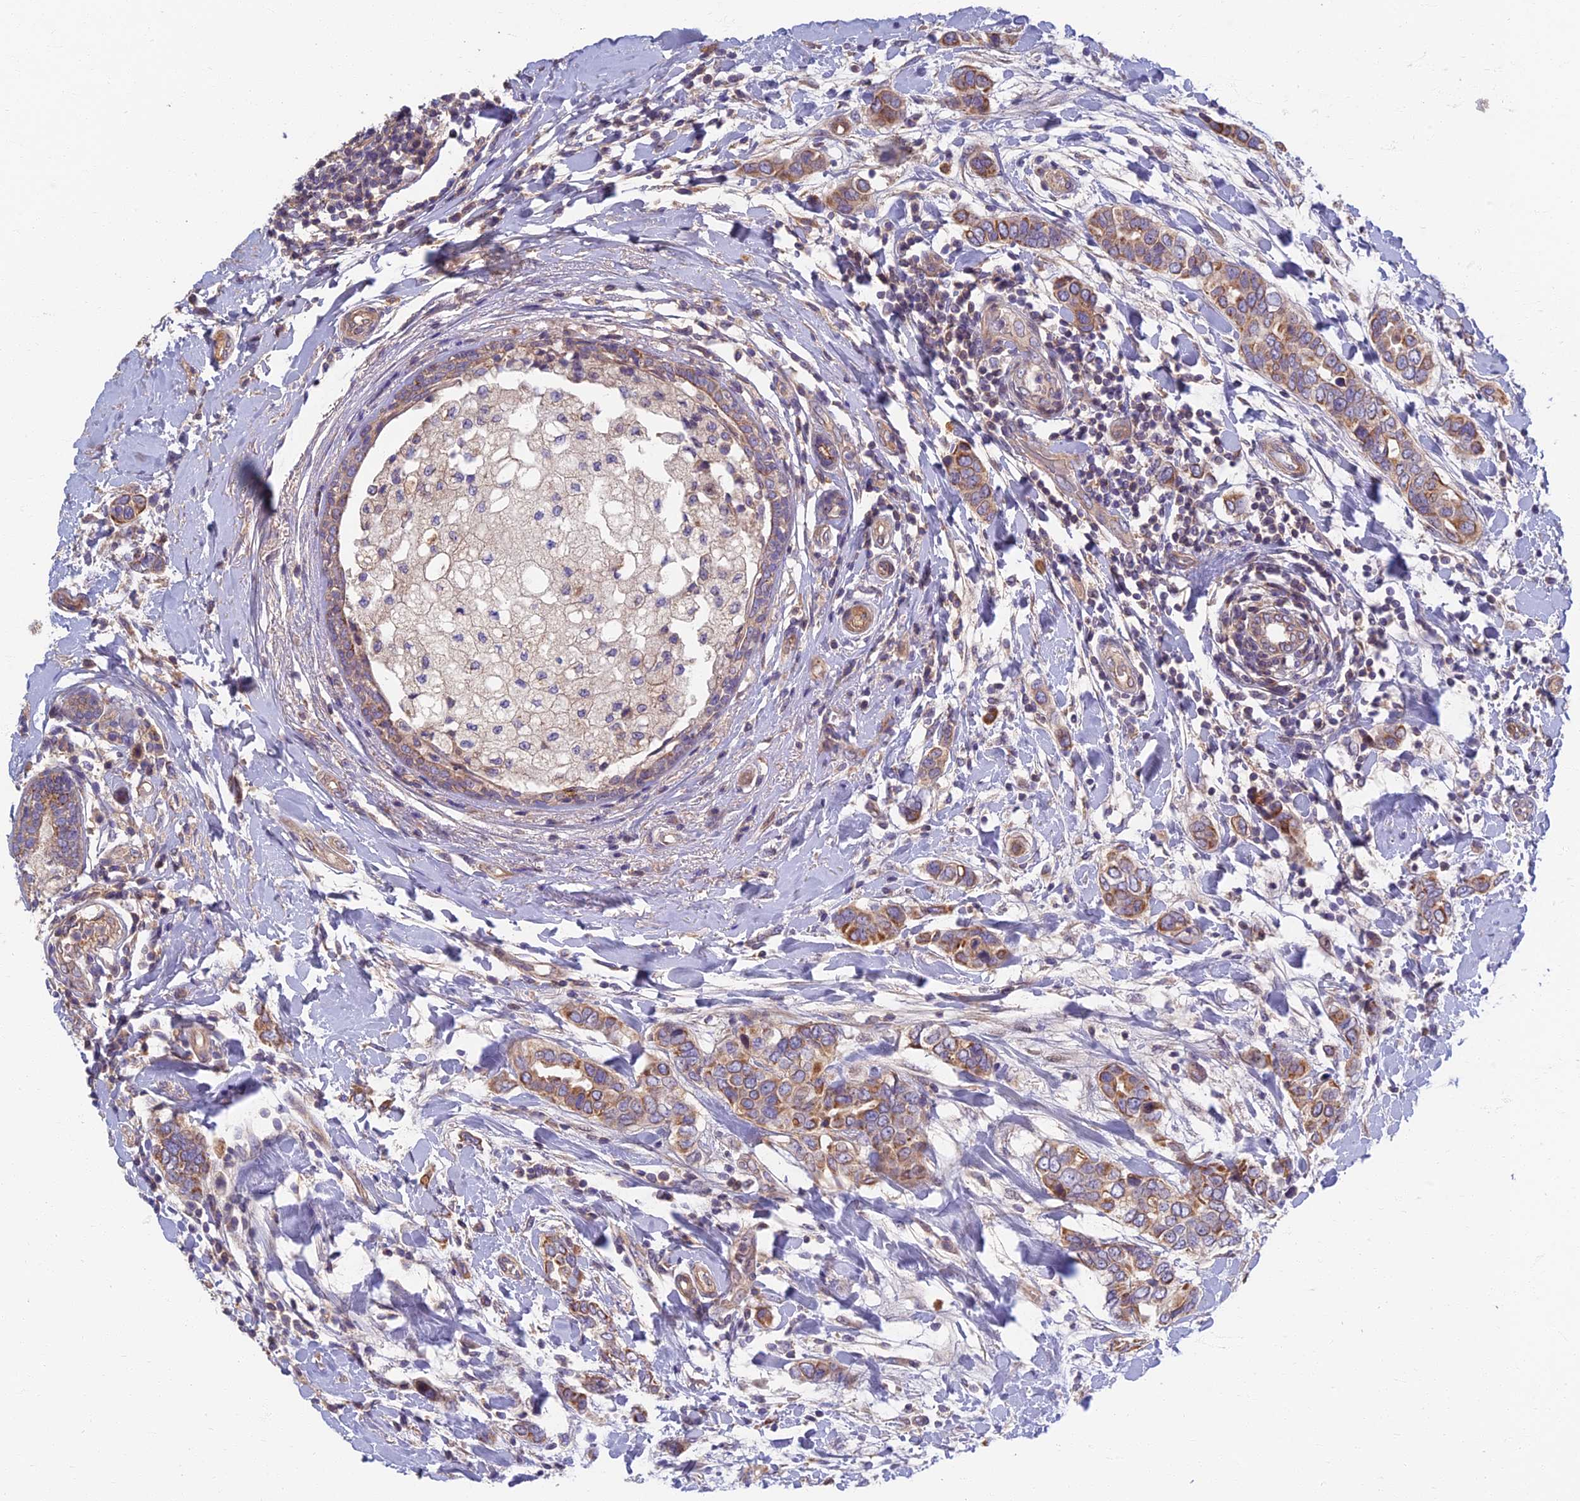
{"staining": {"intensity": "moderate", "quantity": ">75%", "location": "cytoplasmic/membranous"}, "tissue": "breast cancer", "cell_type": "Tumor cells", "image_type": "cancer", "snomed": [{"axis": "morphology", "description": "Lobular carcinoma"}, {"axis": "topography", "description": "Breast"}], "caption": "Breast cancer stained with a protein marker shows moderate staining in tumor cells.", "gene": "SOGA1", "patient": {"sex": "female", "age": 51}}